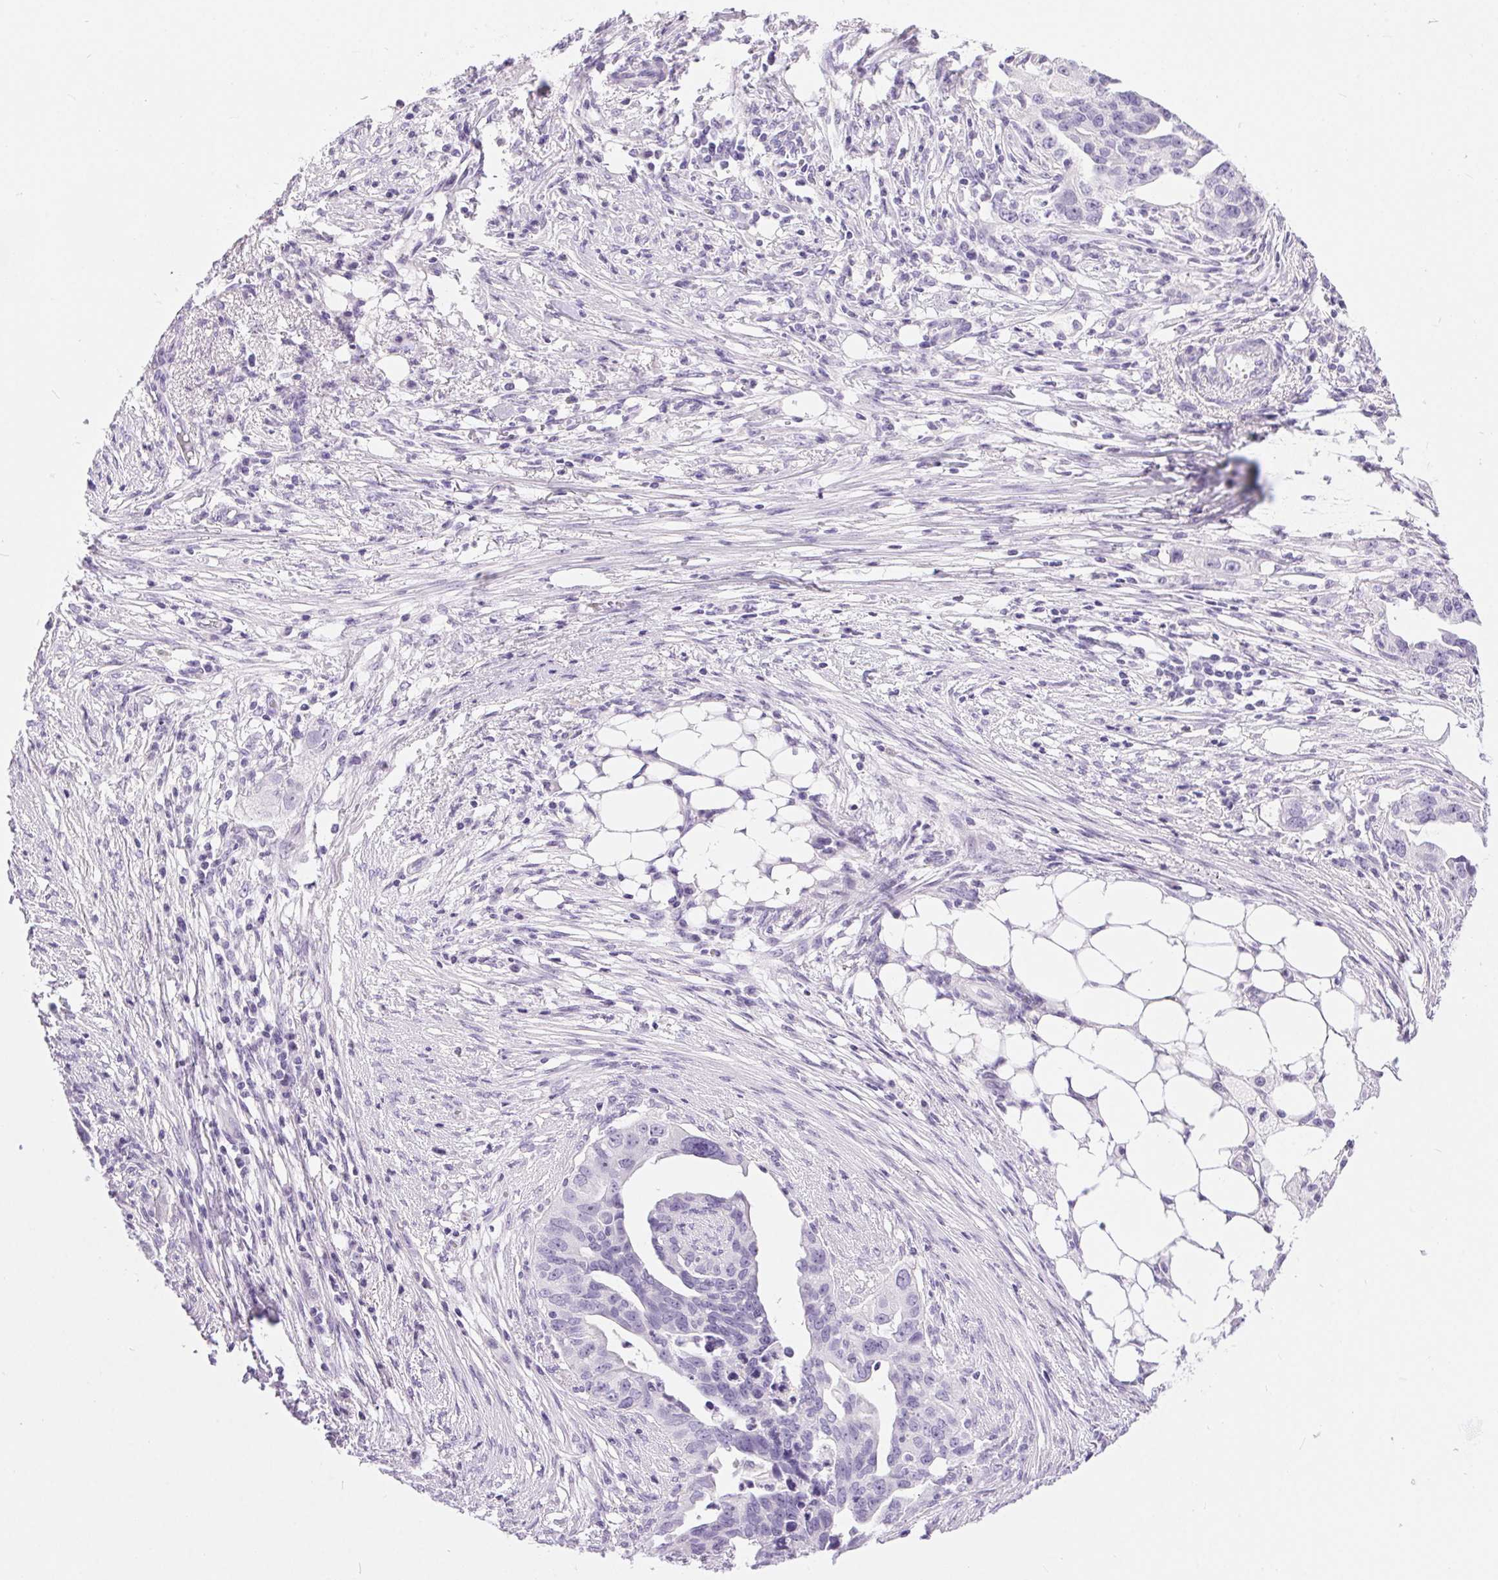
{"staining": {"intensity": "negative", "quantity": "none", "location": "none"}, "tissue": "ovarian cancer", "cell_type": "Tumor cells", "image_type": "cancer", "snomed": [{"axis": "morphology", "description": "Carcinoma, endometroid"}, {"axis": "morphology", "description": "Cystadenocarcinoma, serous, NOS"}, {"axis": "topography", "description": "Ovary"}], "caption": "Image shows no significant protein staining in tumor cells of ovarian endometroid carcinoma. Brightfield microscopy of IHC stained with DAB (3,3'-diaminobenzidine) (brown) and hematoxylin (blue), captured at high magnification.", "gene": "XDH", "patient": {"sex": "female", "age": 45}}